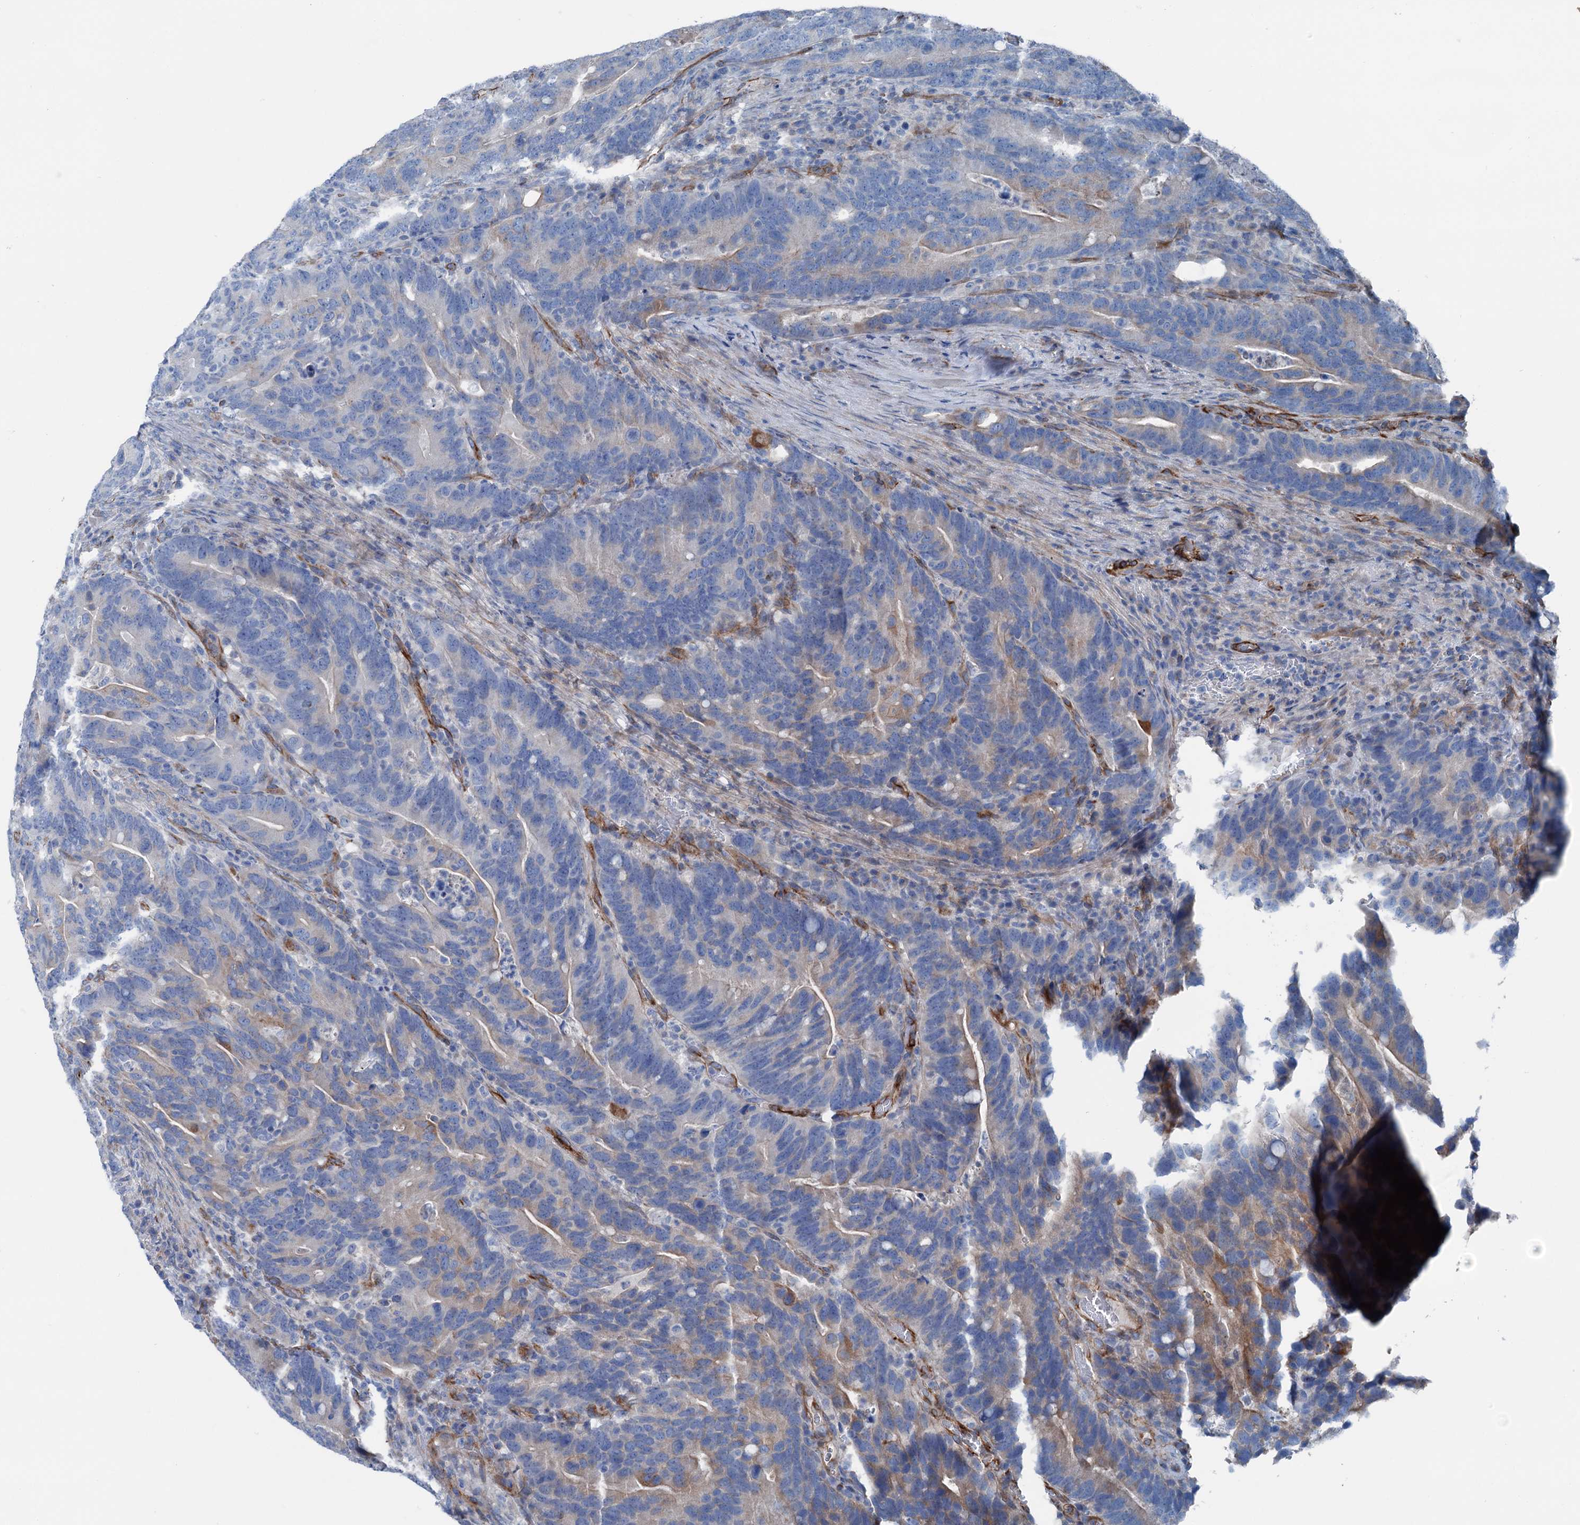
{"staining": {"intensity": "weak", "quantity": "<25%", "location": "cytoplasmic/membranous"}, "tissue": "colorectal cancer", "cell_type": "Tumor cells", "image_type": "cancer", "snomed": [{"axis": "morphology", "description": "Adenocarcinoma, NOS"}, {"axis": "topography", "description": "Colon"}], "caption": "Tumor cells show no significant expression in adenocarcinoma (colorectal).", "gene": "CALCOCO1", "patient": {"sex": "female", "age": 66}}